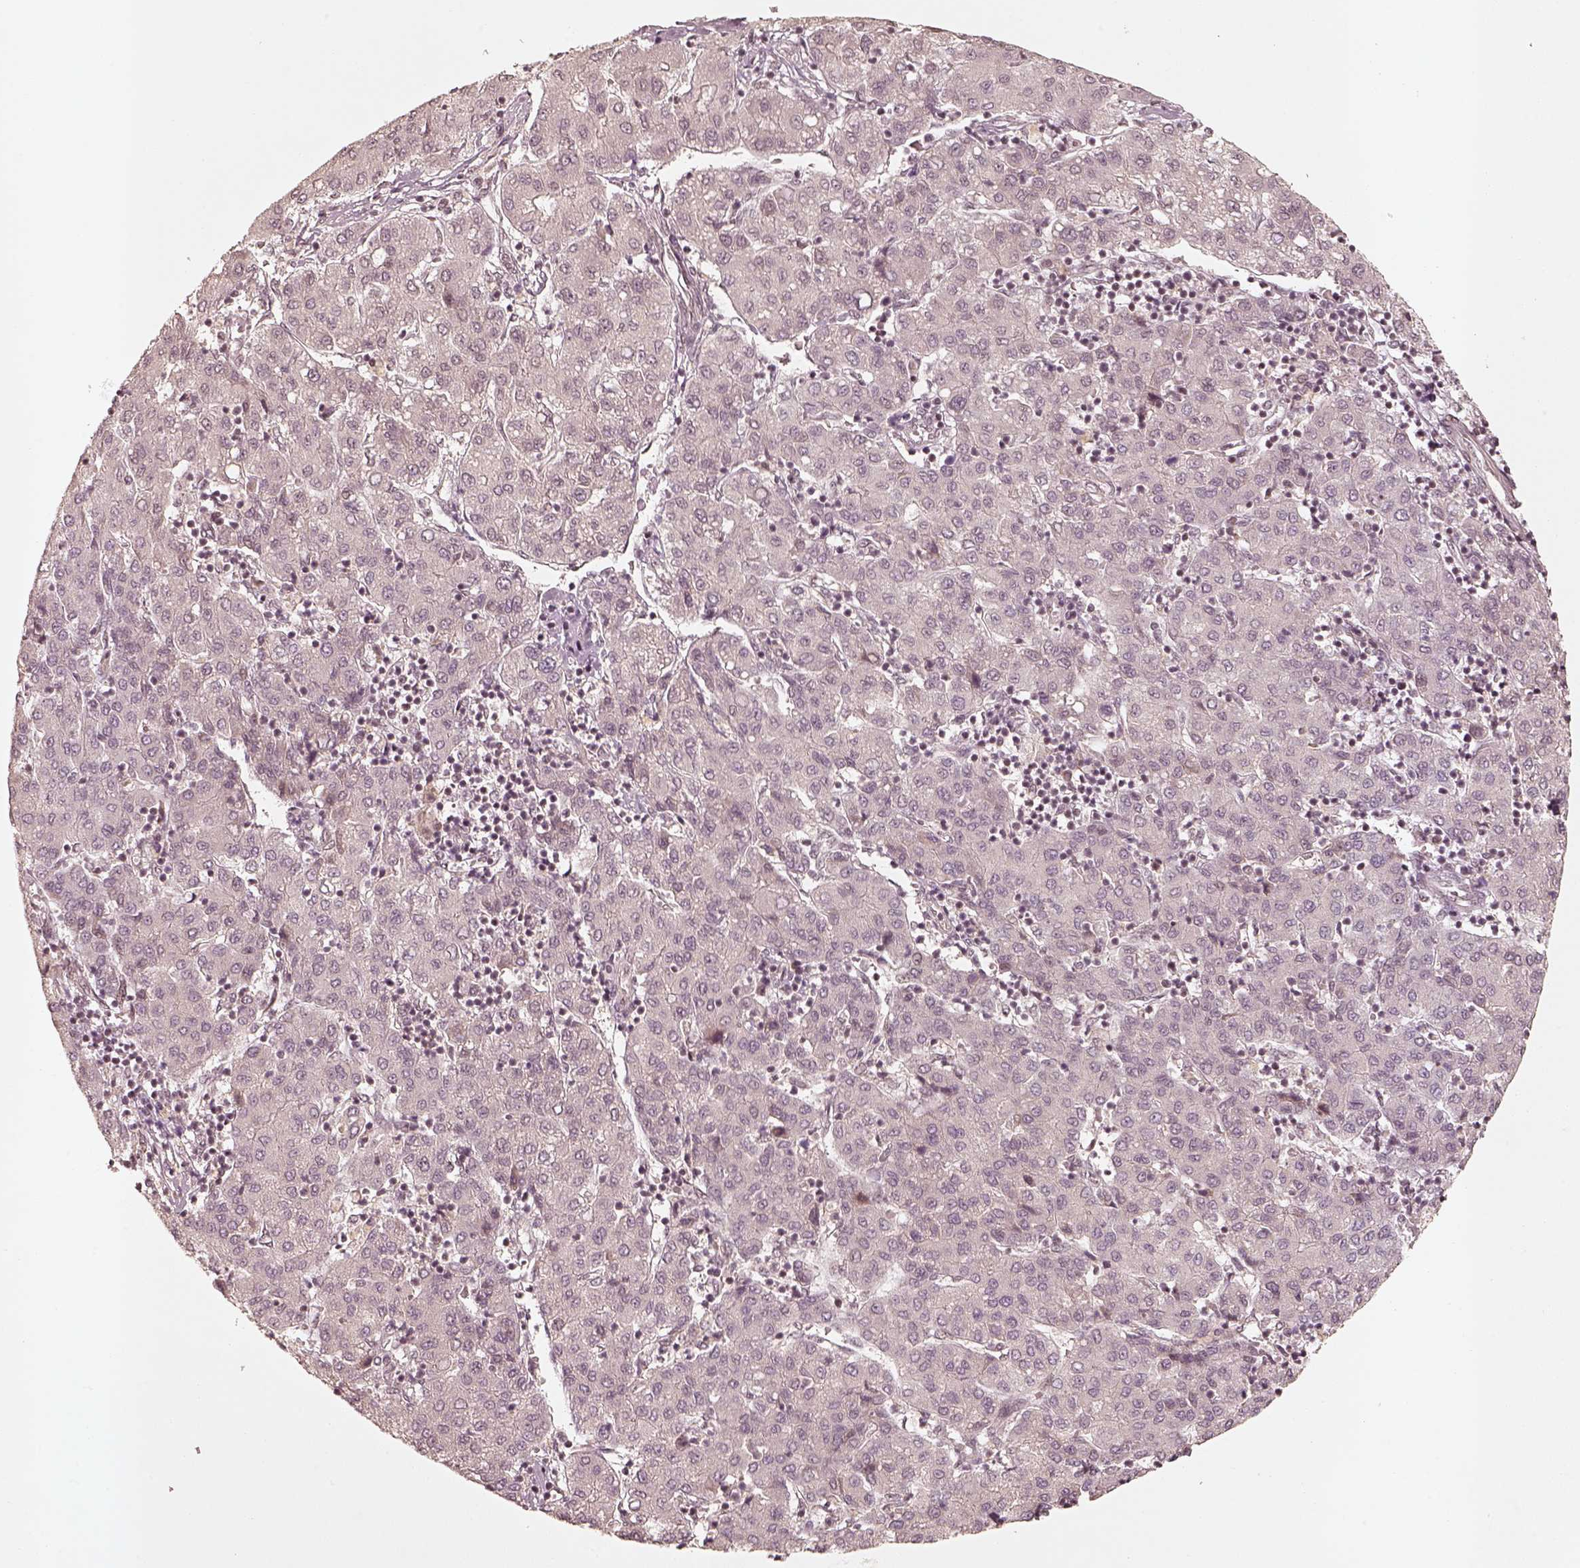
{"staining": {"intensity": "negative", "quantity": "none", "location": "none"}, "tissue": "liver cancer", "cell_type": "Tumor cells", "image_type": "cancer", "snomed": [{"axis": "morphology", "description": "Carcinoma, Hepatocellular, NOS"}, {"axis": "topography", "description": "Liver"}], "caption": "Human liver hepatocellular carcinoma stained for a protein using immunohistochemistry (IHC) exhibits no expression in tumor cells.", "gene": "GMEB2", "patient": {"sex": "male", "age": 65}}